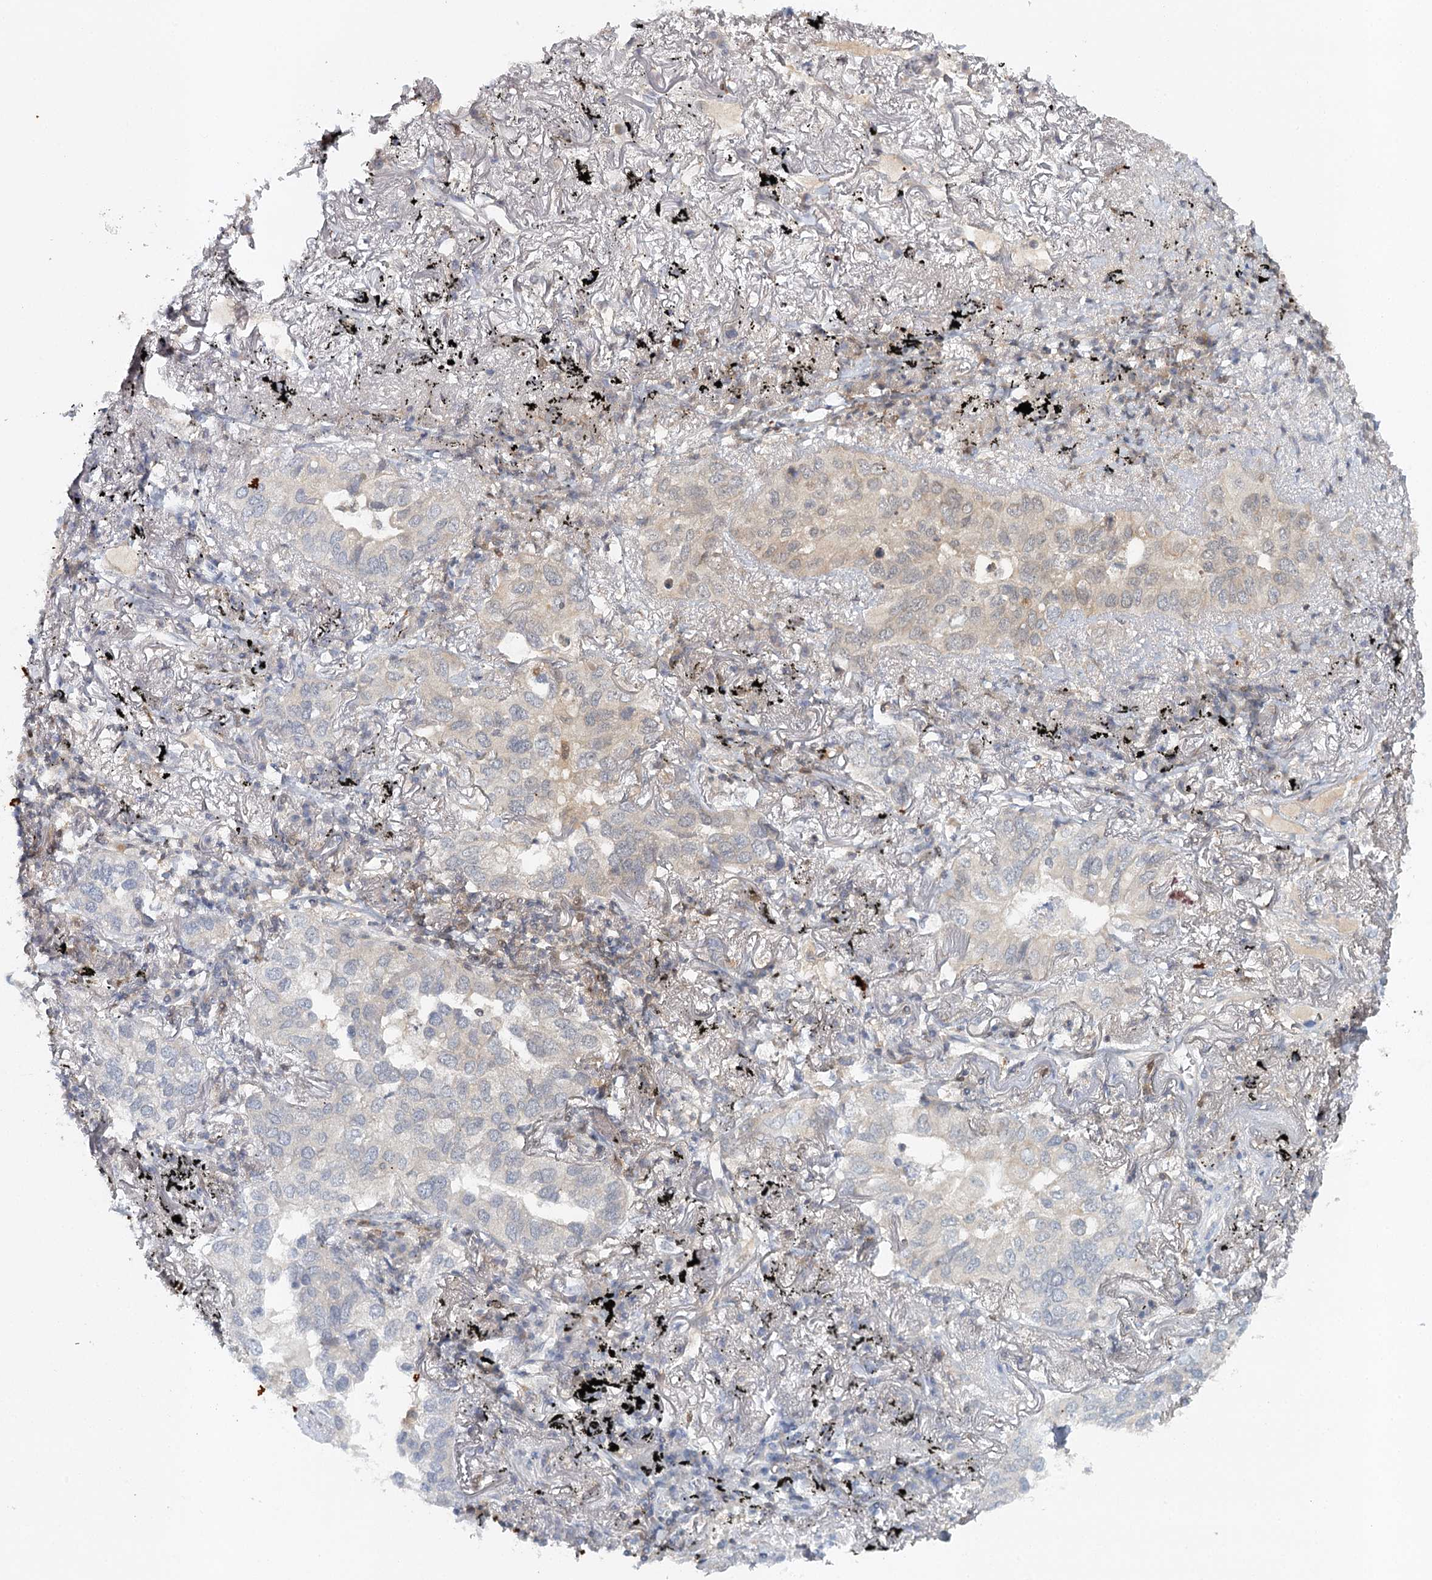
{"staining": {"intensity": "negative", "quantity": "none", "location": "none"}, "tissue": "lung cancer", "cell_type": "Tumor cells", "image_type": "cancer", "snomed": [{"axis": "morphology", "description": "Adenocarcinoma, NOS"}, {"axis": "topography", "description": "Lung"}], "caption": "Immunohistochemistry (IHC) of lung adenocarcinoma displays no positivity in tumor cells.", "gene": "SLC41A2", "patient": {"sex": "male", "age": 65}}